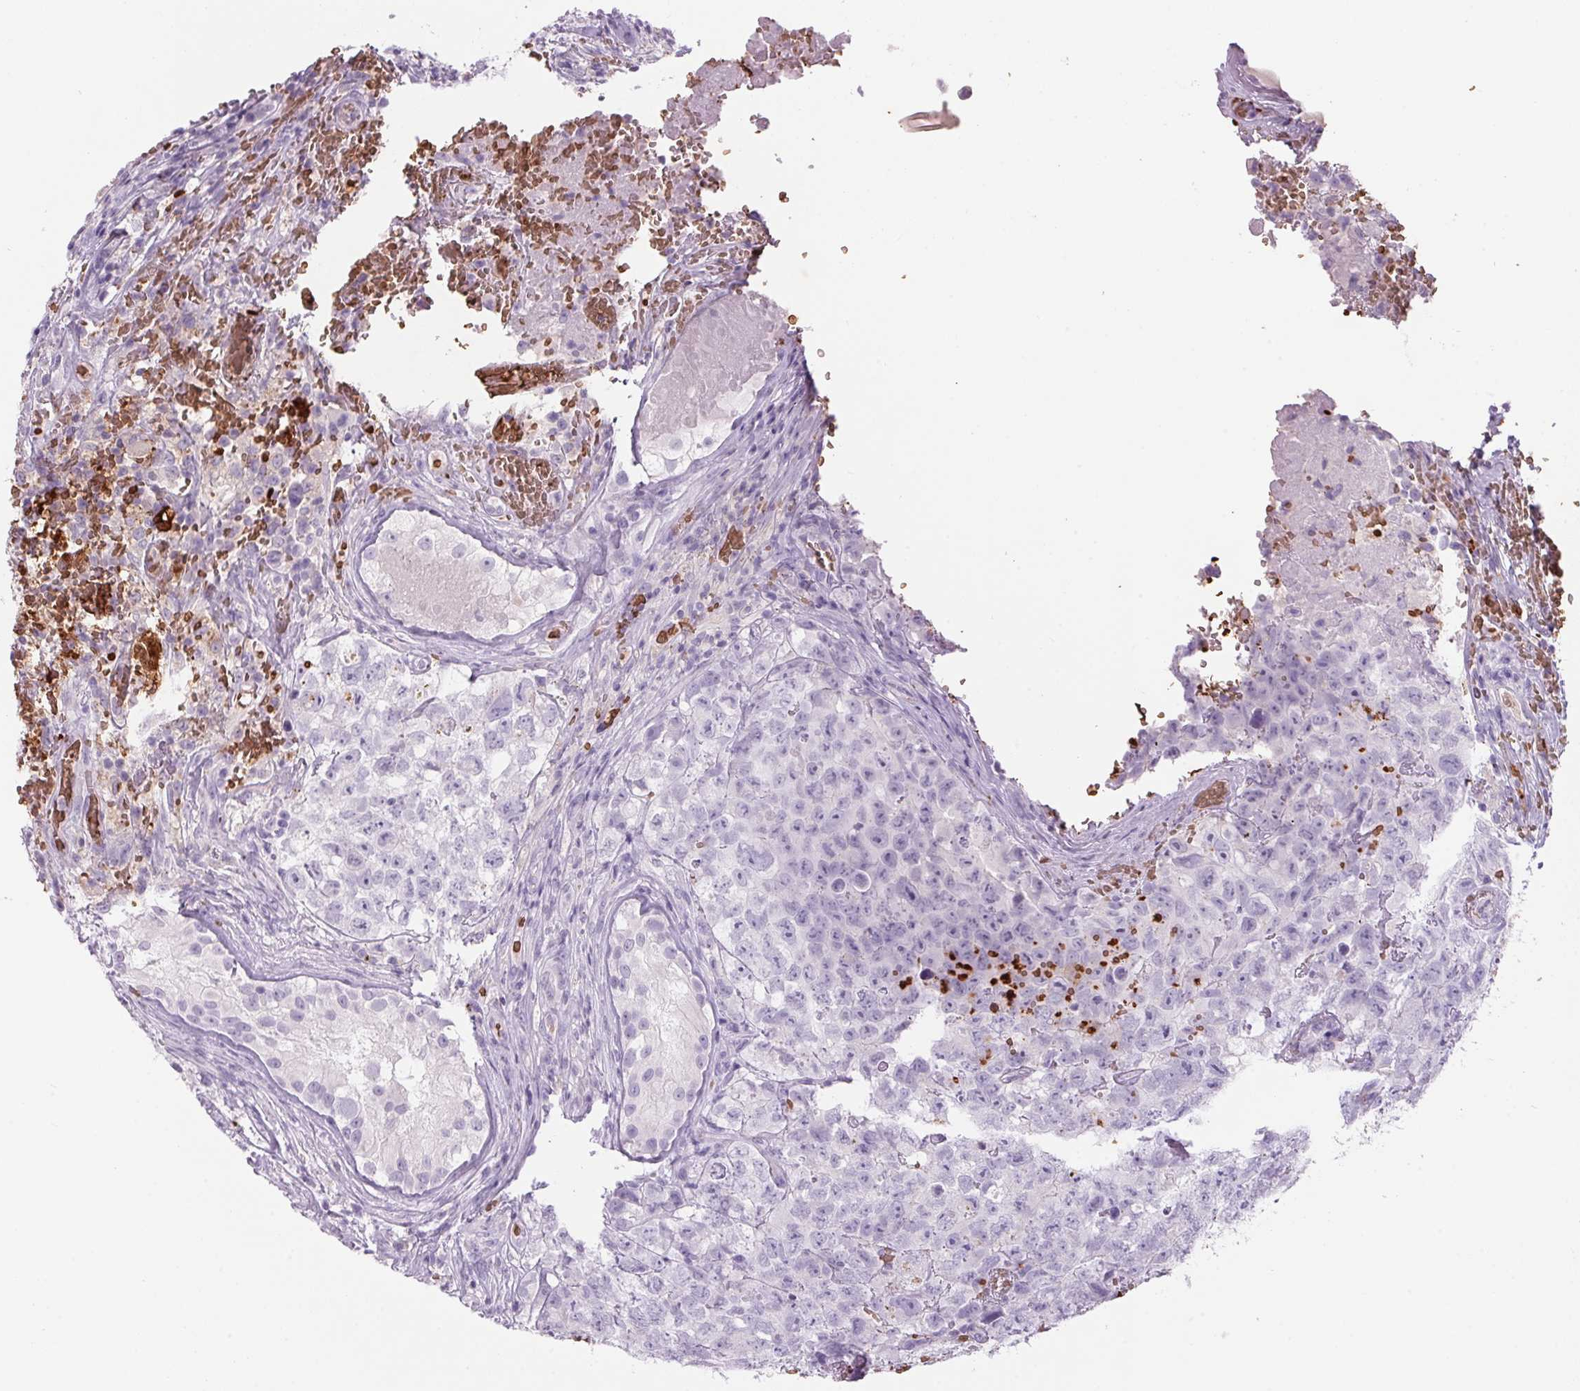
{"staining": {"intensity": "negative", "quantity": "none", "location": "none"}, "tissue": "testis cancer", "cell_type": "Tumor cells", "image_type": "cancer", "snomed": [{"axis": "morphology", "description": "Carcinoma, Embryonal, NOS"}, {"axis": "topography", "description": "Testis"}], "caption": "IHC micrograph of testis cancer stained for a protein (brown), which reveals no expression in tumor cells. (Stains: DAB (3,3'-diaminobenzidine) immunohistochemistry with hematoxylin counter stain, Microscopy: brightfield microscopy at high magnification).", "gene": "HBQ1", "patient": {"sex": "male", "age": 18}}